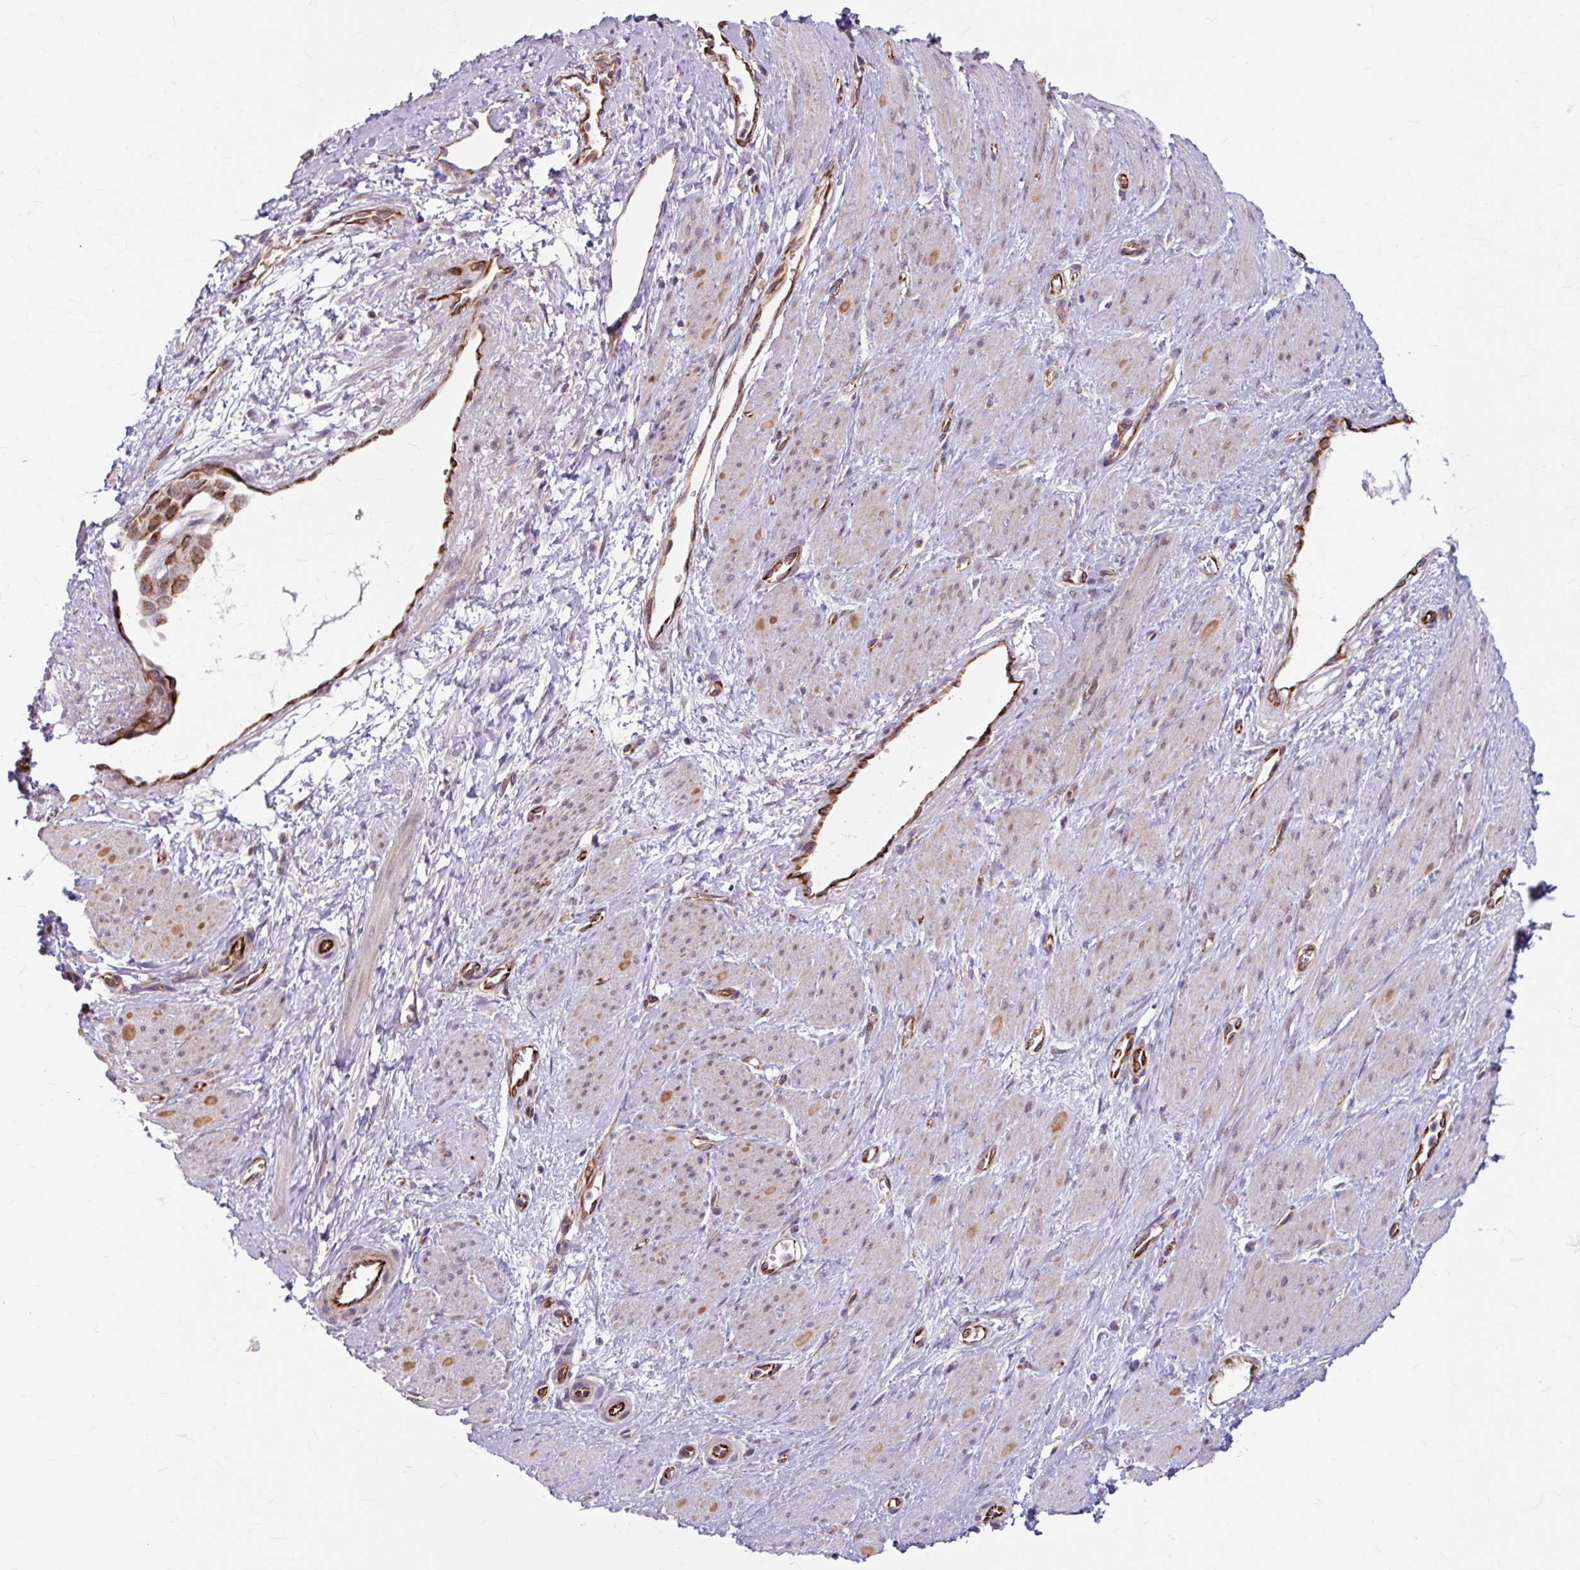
{"staining": {"intensity": "weak", "quantity": "25%-75%", "location": "nuclear"}, "tissue": "smooth muscle", "cell_type": "Smooth muscle cells", "image_type": "normal", "snomed": [{"axis": "morphology", "description": "Normal tissue, NOS"}, {"axis": "topography", "description": "Smooth muscle"}, {"axis": "topography", "description": "Uterus"}], "caption": "This image demonstrates immunohistochemistry staining of unremarkable smooth muscle, with low weak nuclear positivity in about 25%-75% of smooth muscle cells.", "gene": "DAAM2", "patient": {"sex": "female", "age": 39}}